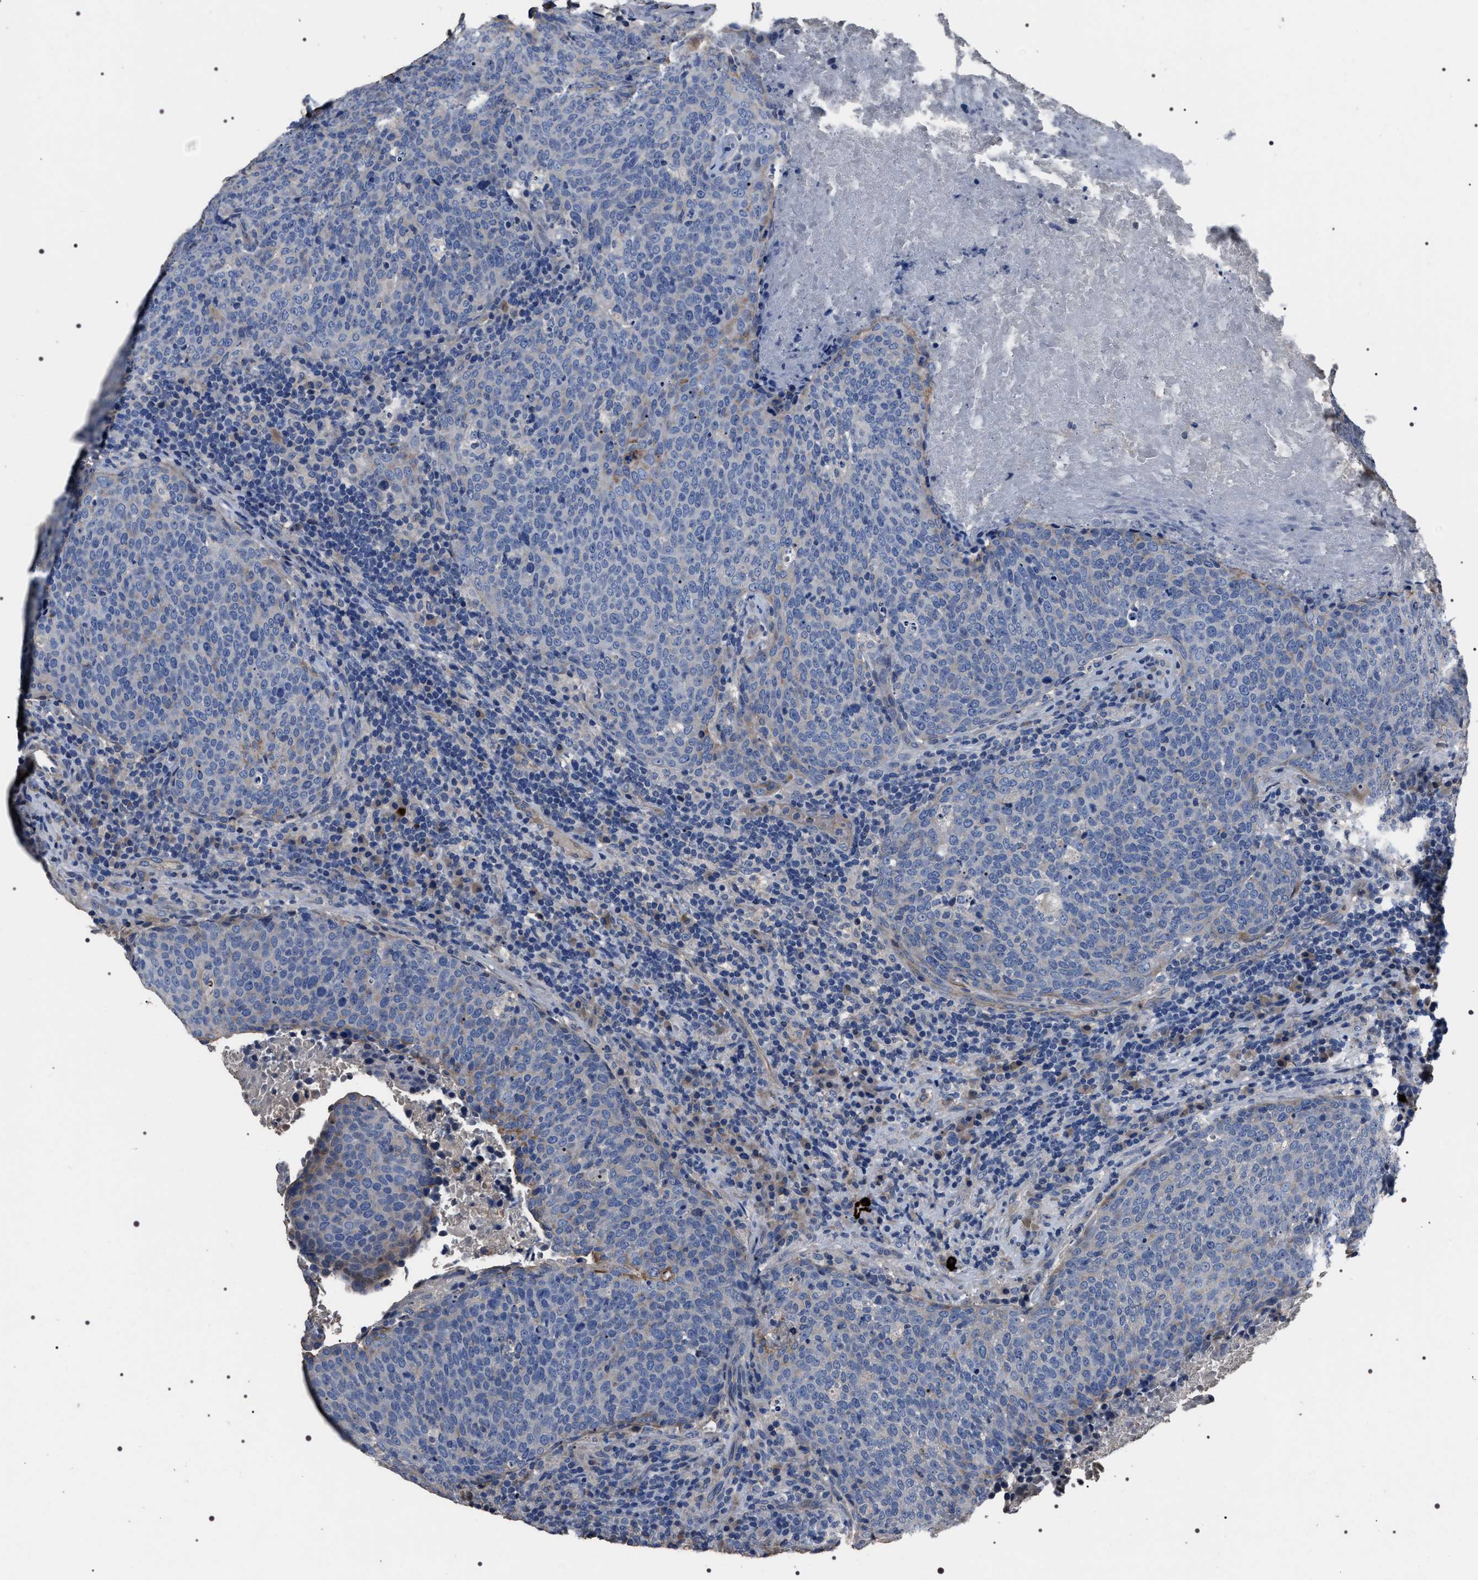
{"staining": {"intensity": "negative", "quantity": "none", "location": "none"}, "tissue": "head and neck cancer", "cell_type": "Tumor cells", "image_type": "cancer", "snomed": [{"axis": "morphology", "description": "Squamous cell carcinoma, NOS"}, {"axis": "morphology", "description": "Squamous cell carcinoma, metastatic, NOS"}, {"axis": "topography", "description": "Lymph node"}, {"axis": "topography", "description": "Head-Neck"}], "caption": "Immunohistochemistry (IHC) of human head and neck metastatic squamous cell carcinoma demonstrates no staining in tumor cells.", "gene": "TRIM54", "patient": {"sex": "male", "age": 62}}